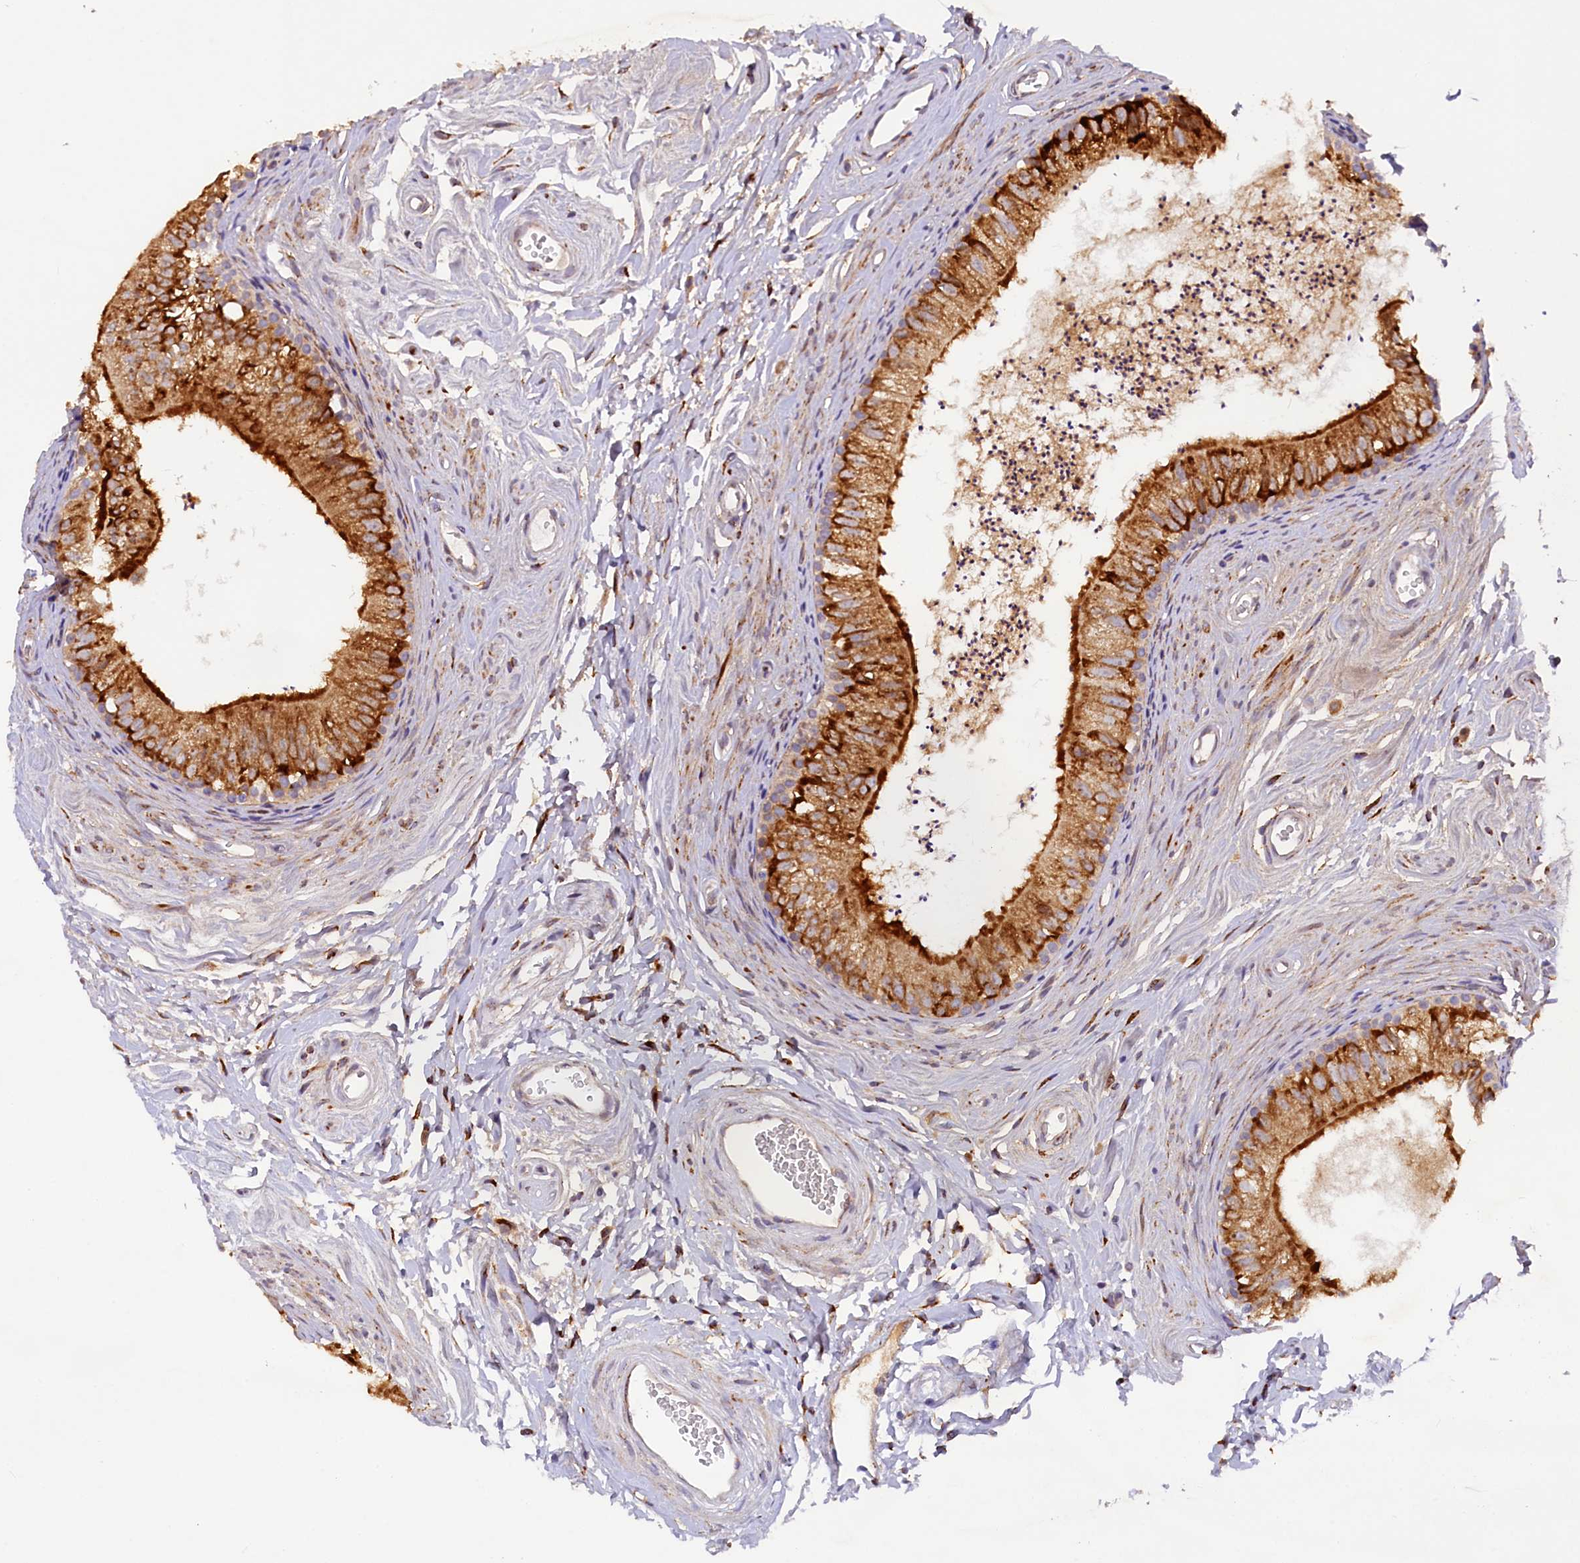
{"staining": {"intensity": "strong", "quantity": ">75%", "location": "cytoplasmic/membranous"}, "tissue": "epididymis", "cell_type": "Glandular cells", "image_type": "normal", "snomed": [{"axis": "morphology", "description": "Normal tissue, NOS"}, {"axis": "topography", "description": "Epididymis"}], "caption": "This is an image of immunohistochemistry (IHC) staining of normal epididymis, which shows strong positivity in the cytoplasmic/membranous of glandular cells.", "gene": "SSC5D", "patient": {"sex": "male", "age": 56}}